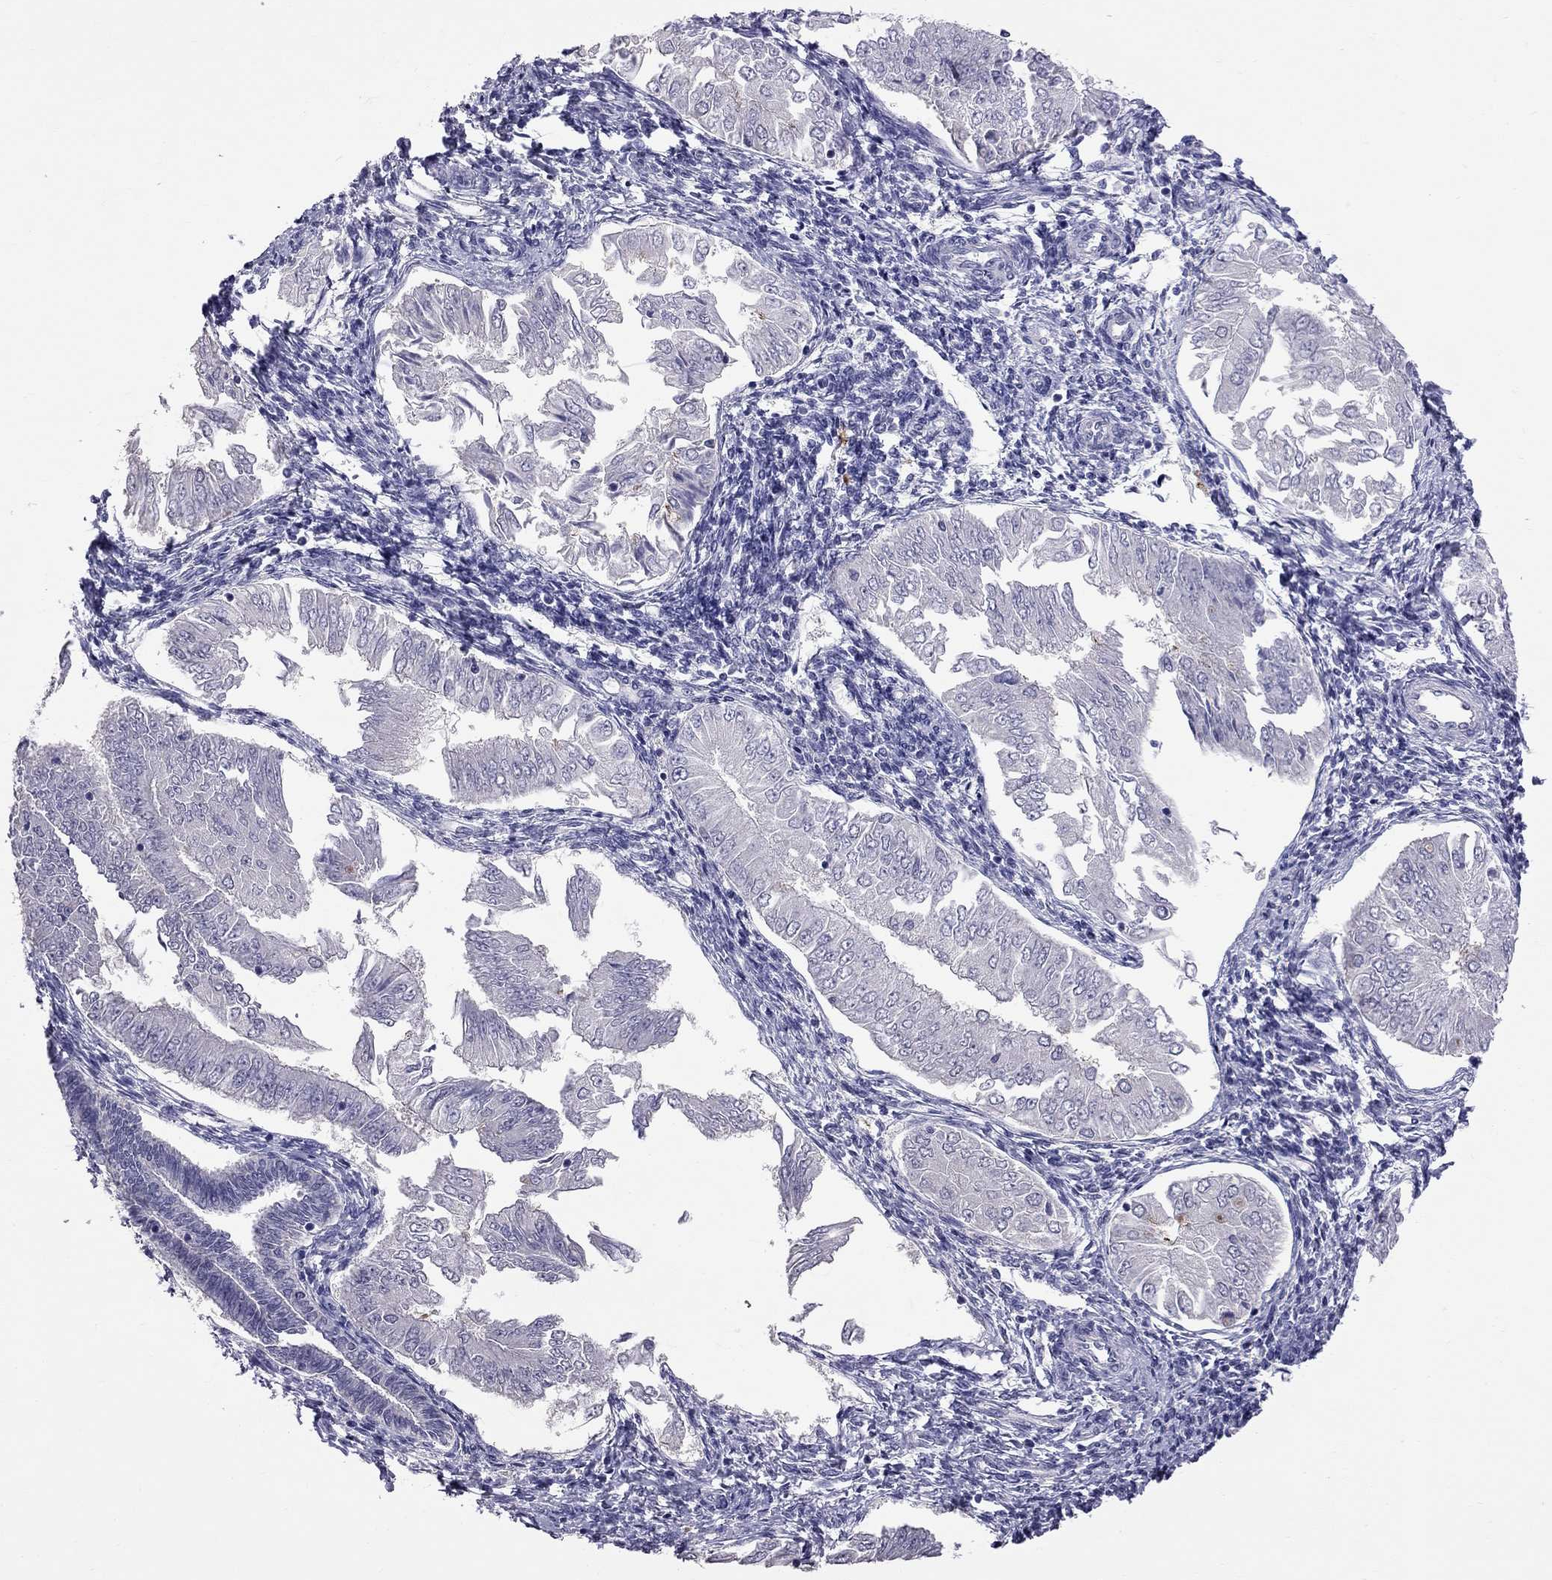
{"staining": {"intensity": "negative", "quantity": "none", "location": "none"}, "tissue": "endometrial cancer", "cell_type": "Tumor cells", "image_type": "cancer", "snomed": [{"axis": "morphology", "description": "Adenocarcinoma, NOS"}, {"axis": "topography", "description": "Endometrium"}], "caption": "The photomicrograph shows no significant positivity in tumor cells of adenocarcinoma (endometrial).", "gene": "CFAP91", "patient": {"sex": "female", "age": 53}}